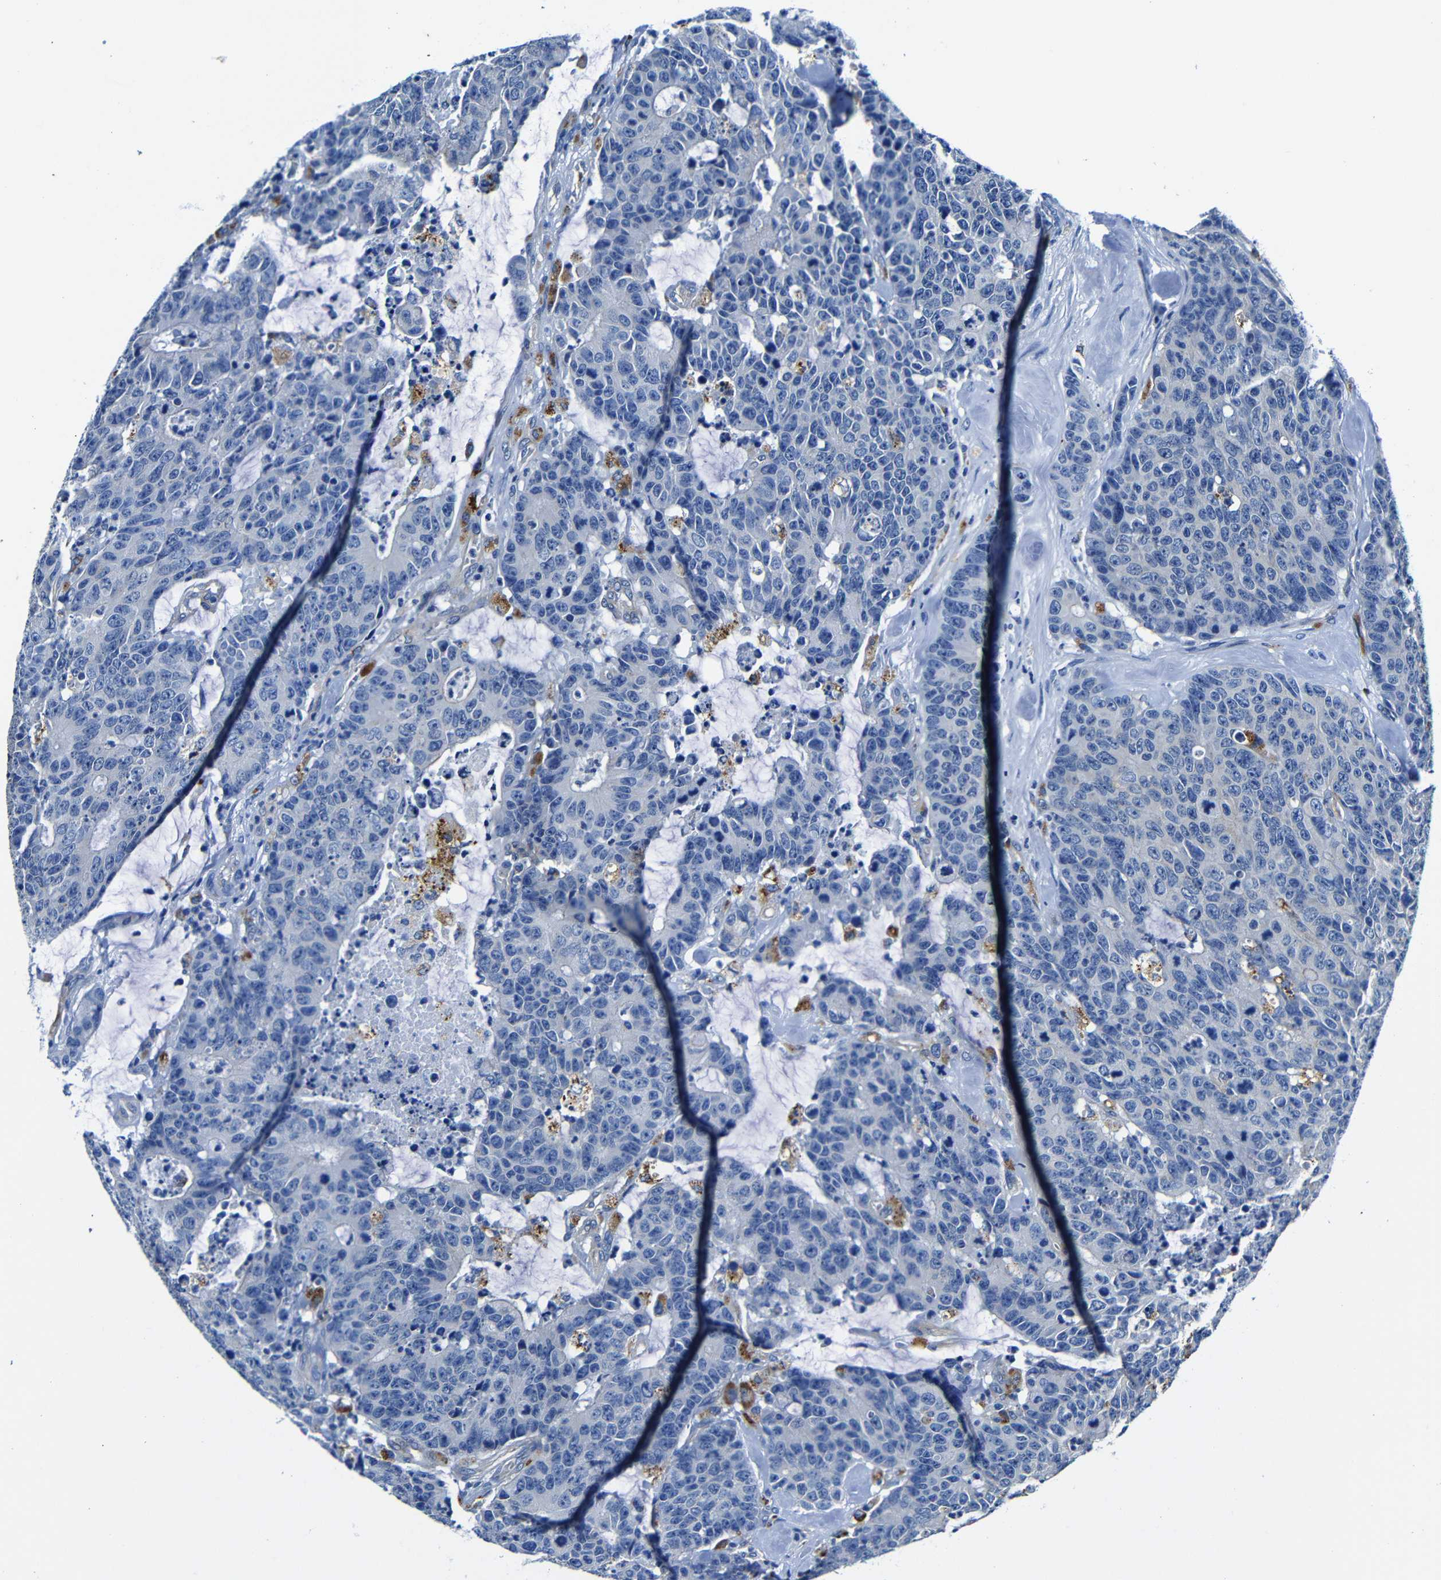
{"staining": {"intensity": "negative", "quantity": "none", "location": "none"}, "tissue": "colorectal cancer", "cell_type": "Tumor cells", "image_type": "cancer", "snomed": [{"axis": "morphology", "description": "Adenocarcinoma, NOS"}, {"axis": "topography", "description": "Colon"}], "caption": "High power microscopy micrograph of an immunohistochemistry image of colorectal cancer, revealing no significant positivity in tumor cells.", "gene": "GIMAP2", "patient": {"sex": "female", "age": 86}}